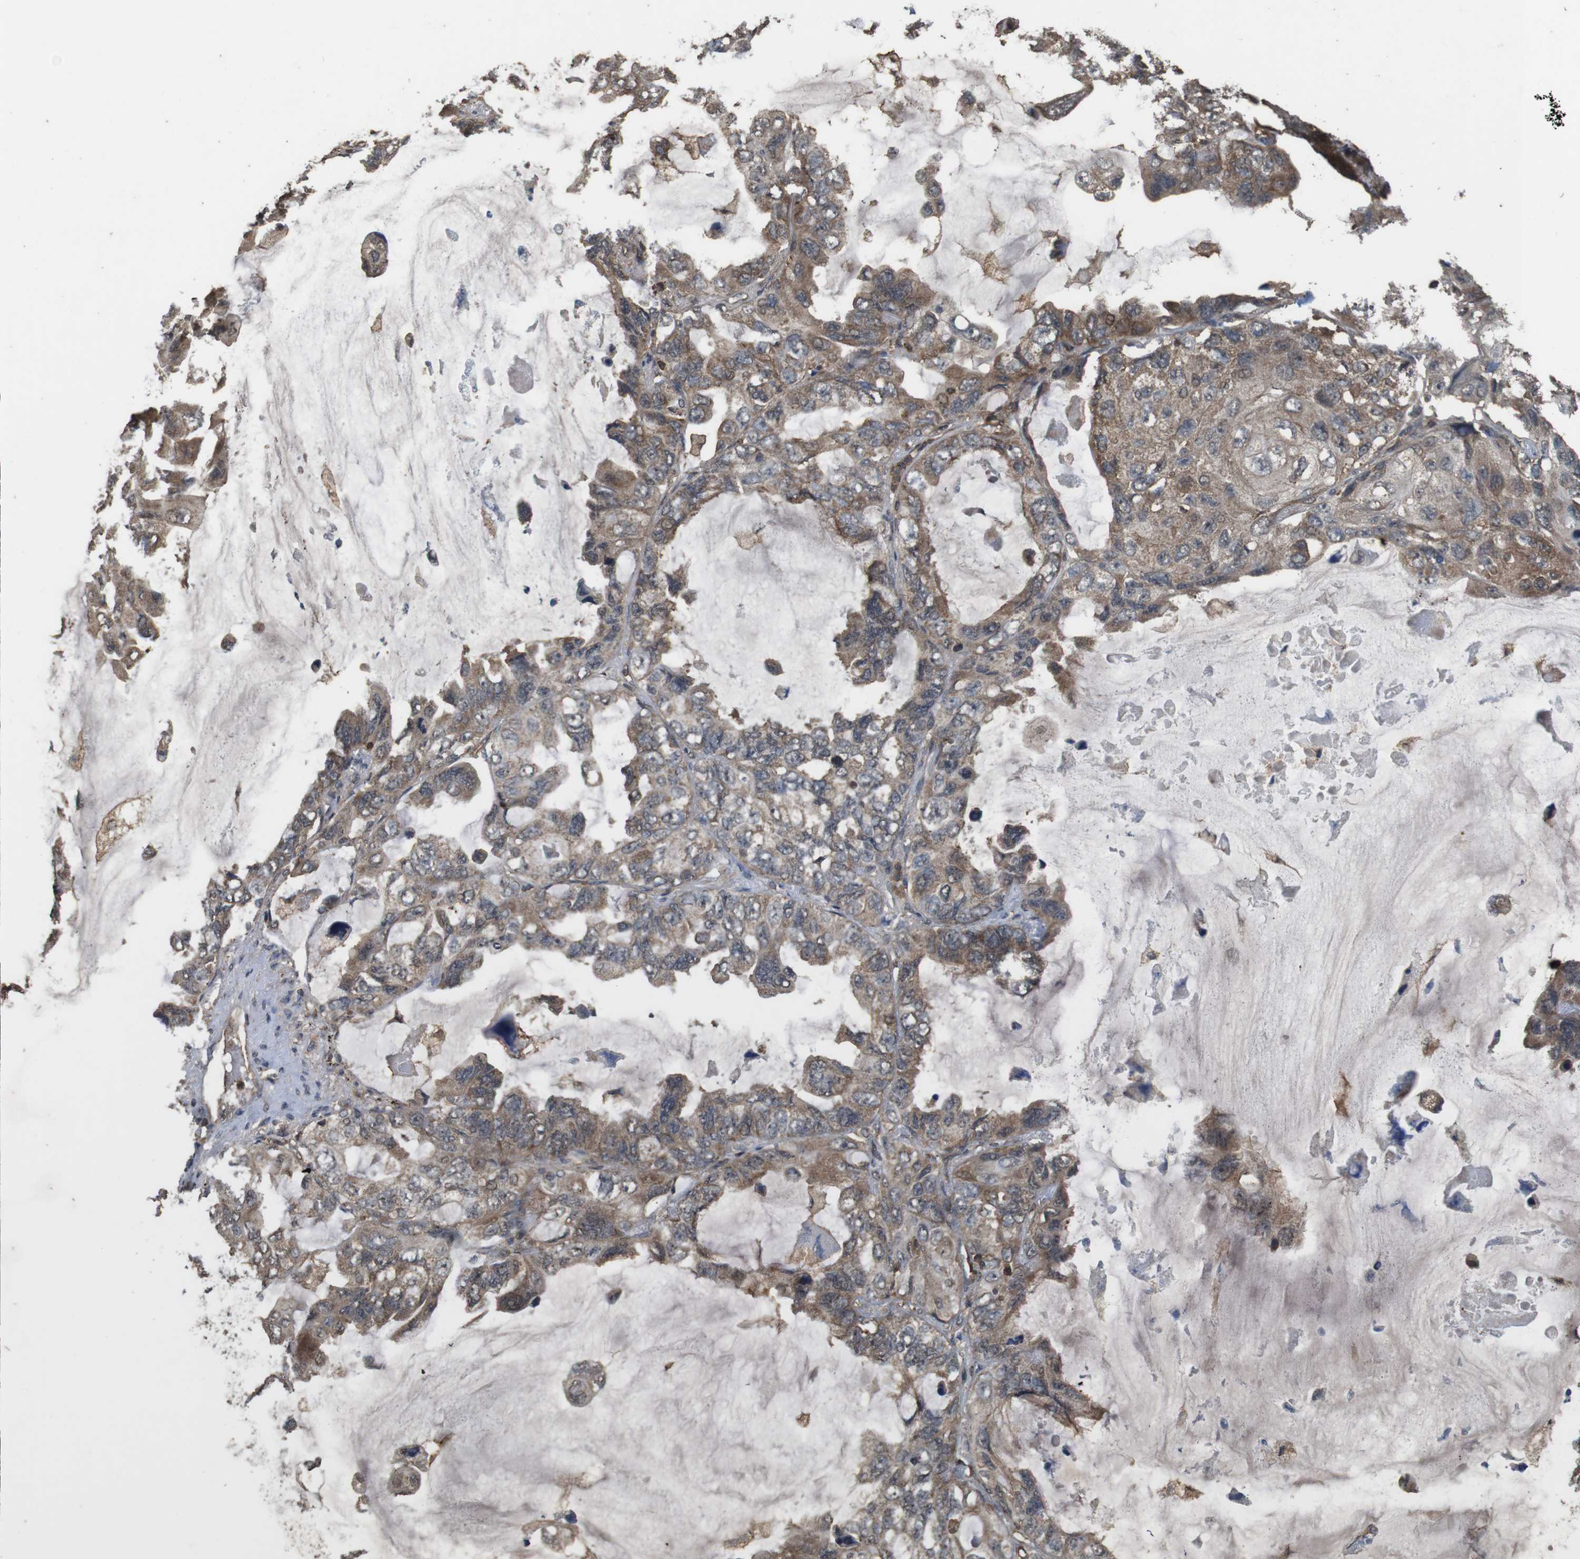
{"staining": {"intensity": "moderate", "quantity": ">75%", "location": "cytoplasmic/membranous"}, "tissue": "lung cancer", "cell_type": "Tumor cells", "image_type": "cancer", "snomed": [{"axis": "morphology", "description": "Squamous cell carcinoma, NOS"}, {"axis": "topography", "description": "Lung"}], "caption": "Tumor cells show moderate cytoplasmic/membranous expression in about >75% of cells in lung cancer.", "gene": "BAG4", "patient": {"sex": "female", "age": 73}}